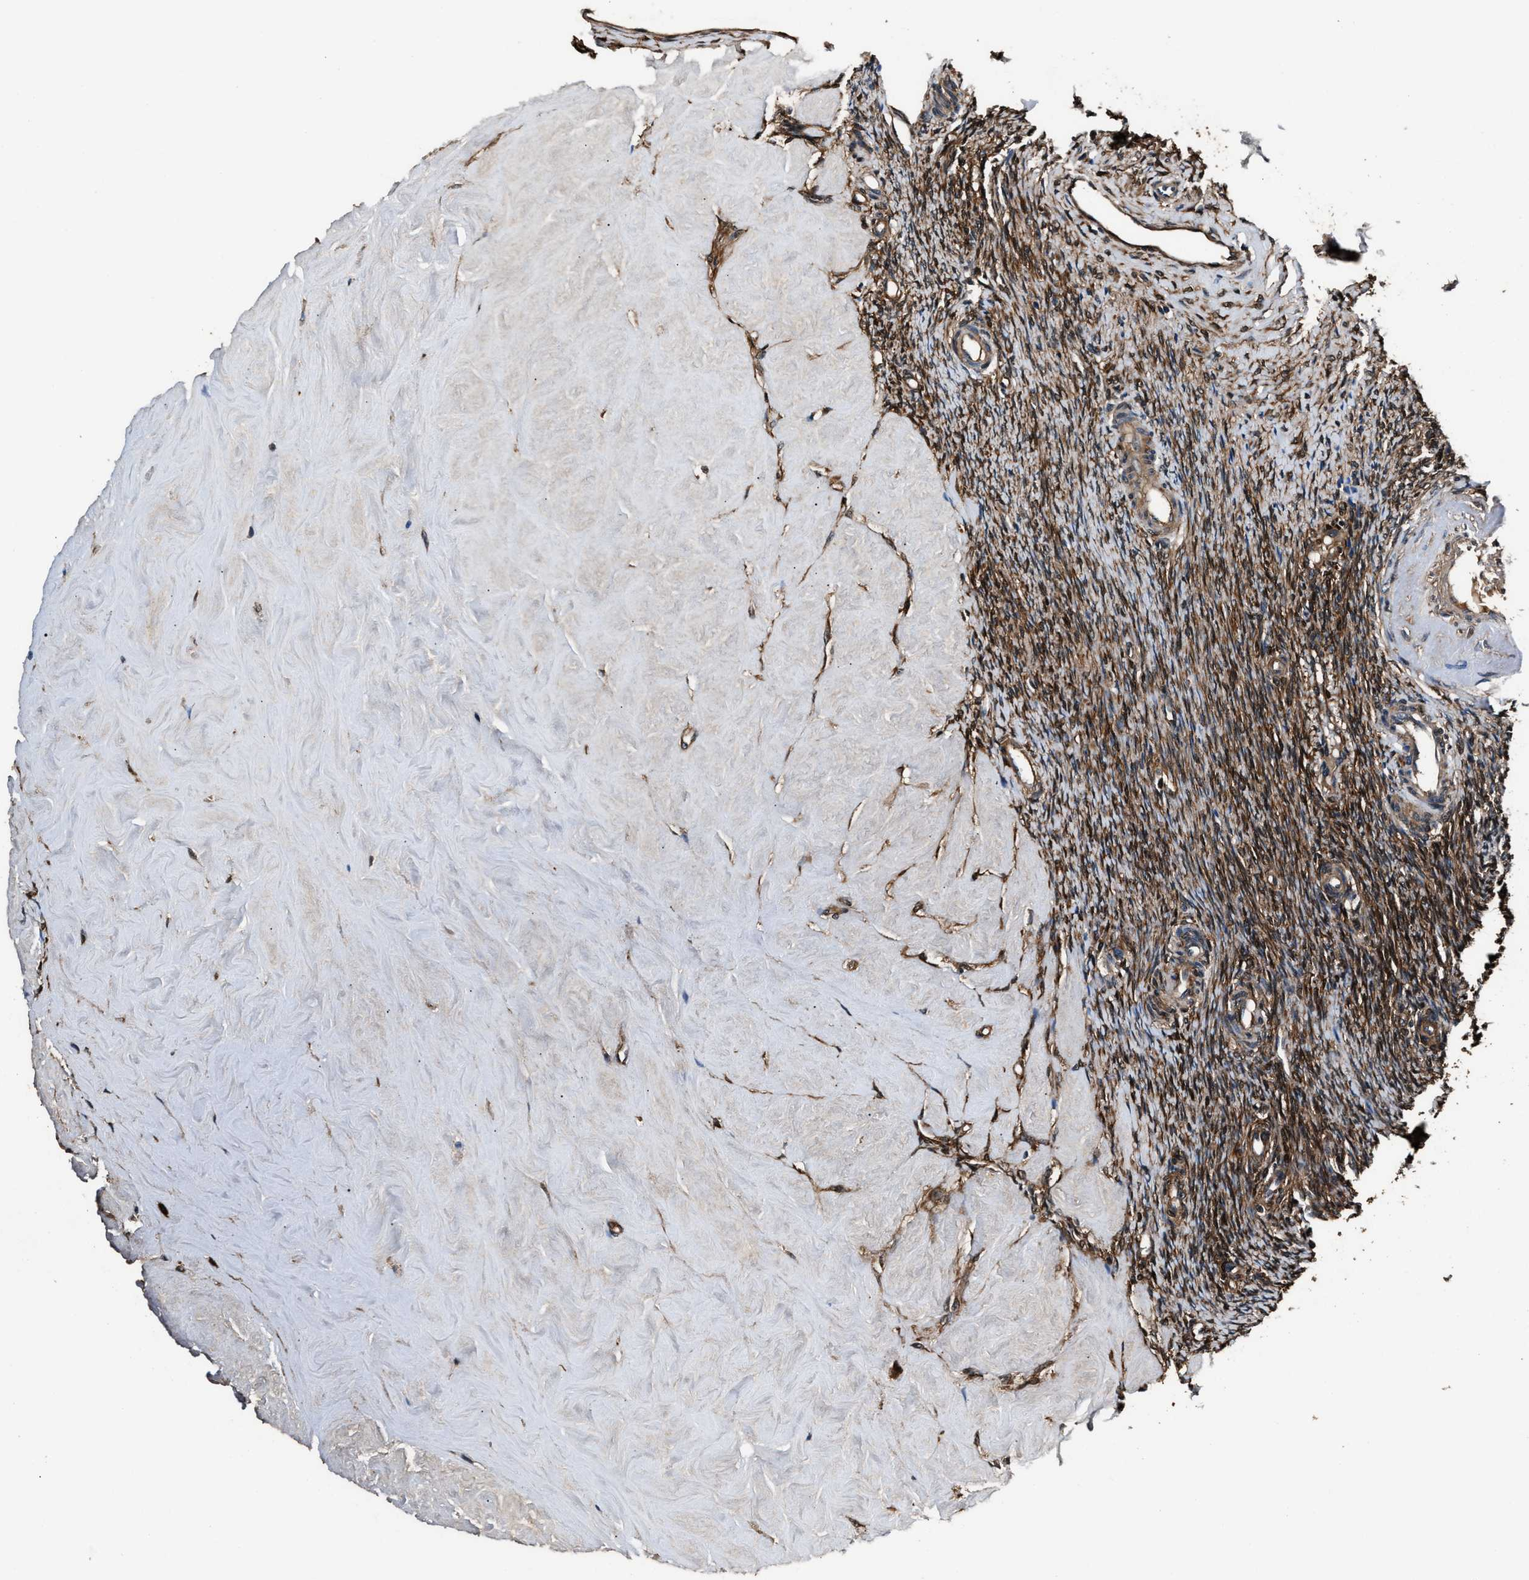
{"staining": {"intensity": "moderate", "quantity": ">75%", "location": "cytoplasmic/membranous"}, "tissue": "ovary", "cell_type": "Follicle cells", "image_type": "normal", "snomed": [{"axis": "morphology", "description": "Normal tissue, NOS"}, {"axis": "topography", "description": "Ovary"}], "caption": "Immunohistochemical staining of normal human ovary reveals moderate cytoplasmic/membranous protein expression in about >75% of follicle cells. (DAB IHC, brown staining for protein, blue staining for nuclei).", "gene": "GSTP1", "patient": {"sex": "female", "age": 41}}